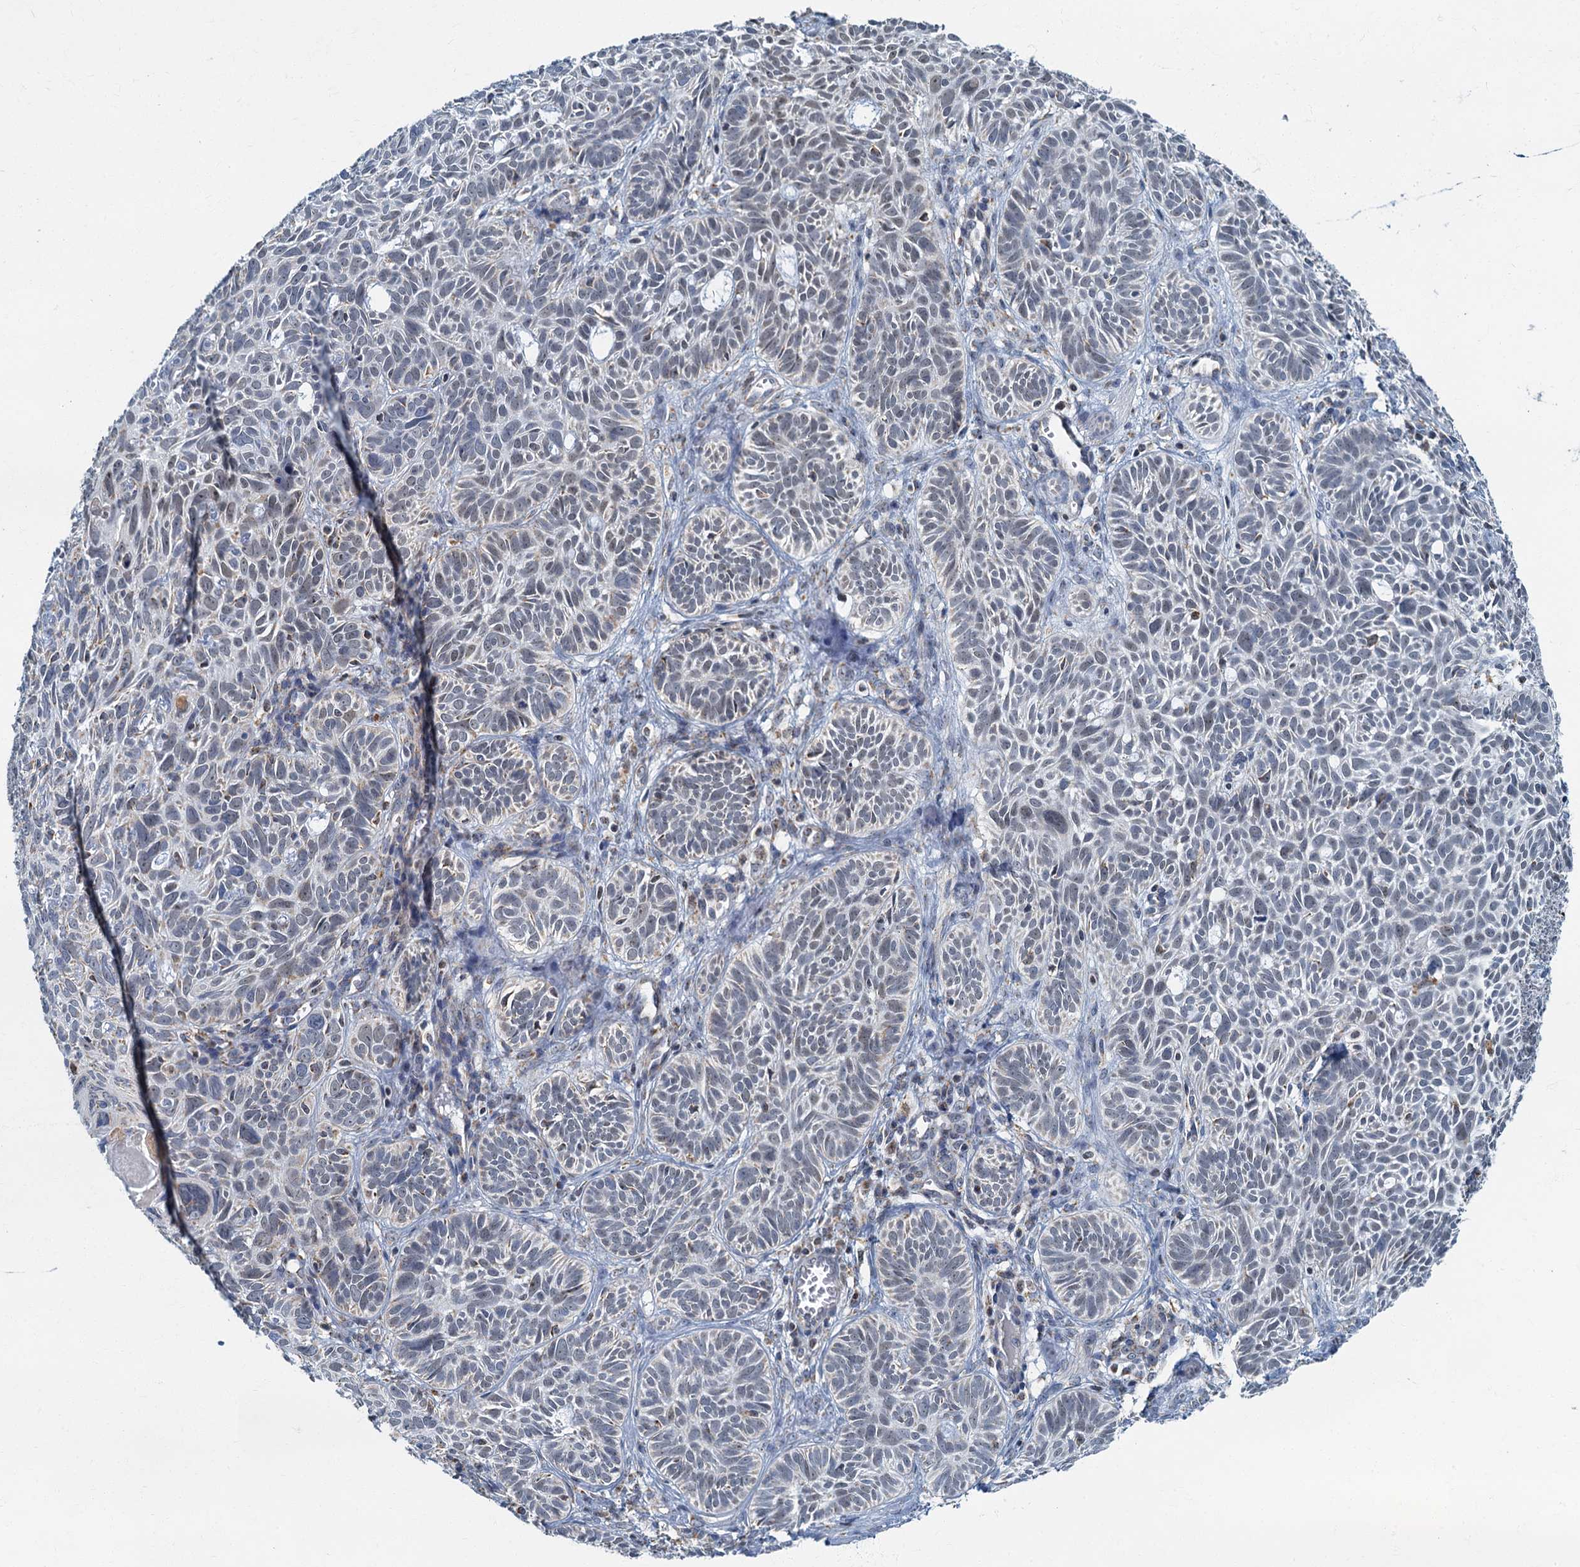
{"staining": {"intensity": "negative", "quantity": "none", "location": "none"}, "tissue": "skin cancer", "cell_type": "Tumor cells", "image_type": "cancer", "snomed": [{"axis": "morphology", "description": "Basal cell carcinoma"}, {"axis": "topography", "description": "Skin"}], "caption": "IHC histopathology image of human skin basal cell carcinoma stained for a protein (brown), which demonstrates no expression in tumor cells.", "gene": "RAD9B", "patient": {"sex": "male", "age": 69}}